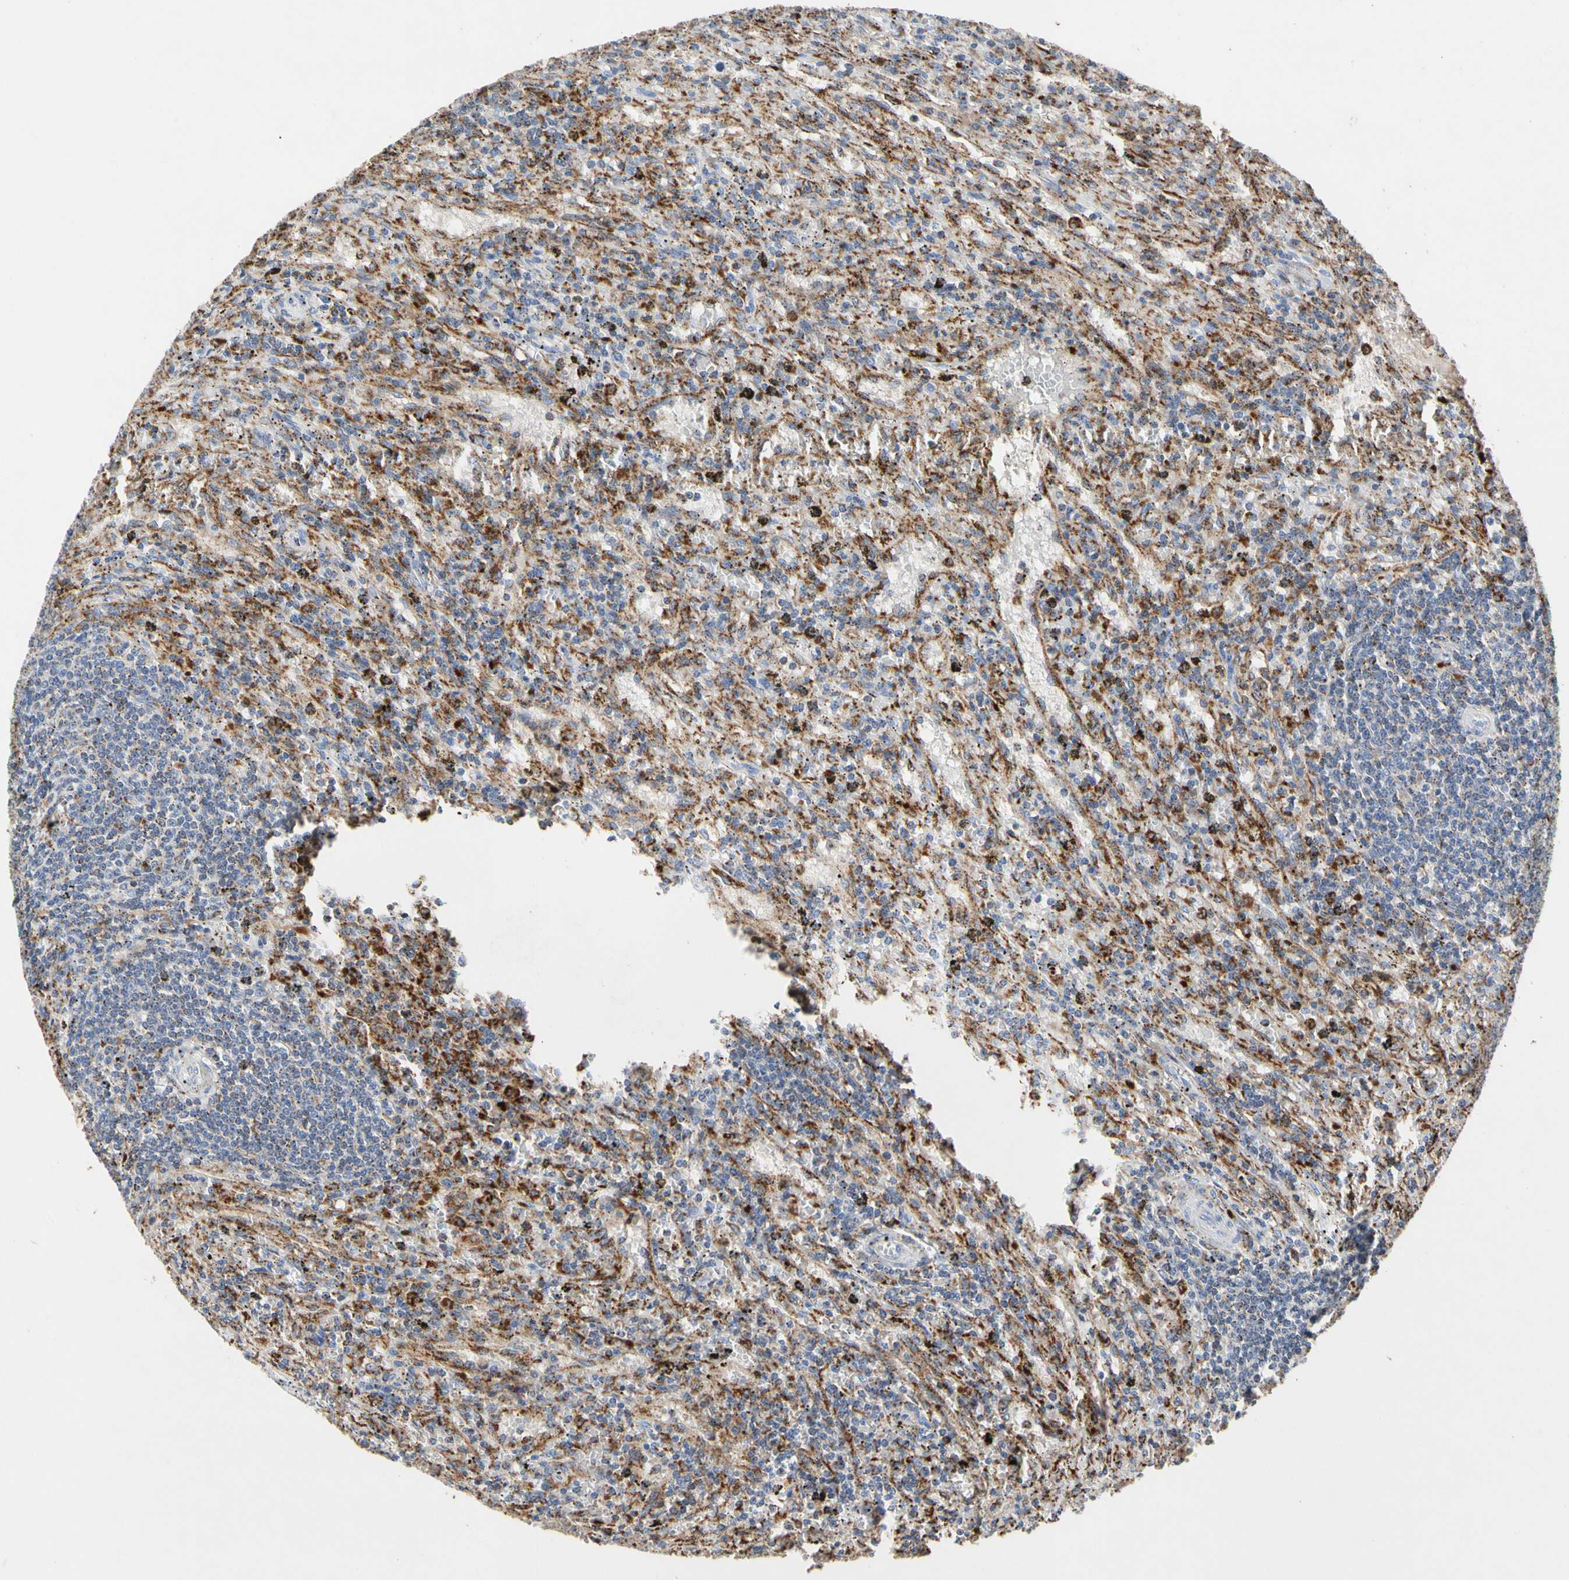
{"staining": {"intensity": "negative", "quantity": "none", "location": "none"}, "tissue": "lymphoma", "cell_type": "Tumor cells", "image_type": "cancer", "snomed": [{"axis": "morphology", "description": "Malignant lymphoma, non-Hodgkin's type, Low grade"}, {"axis": "topography", "description": "Spleen"}], "caption": "This image is of low-grade malignant lymphoma, non-Hodgkin's type stained with IHC to label a protein in brown with the nuclei are counter-stained blue. There is no positivity in tumor cells. (IHC, brightfield microscopy, high magnification).", "gene": "ADA2", "patient": {"sex": "male", "age": 76}}